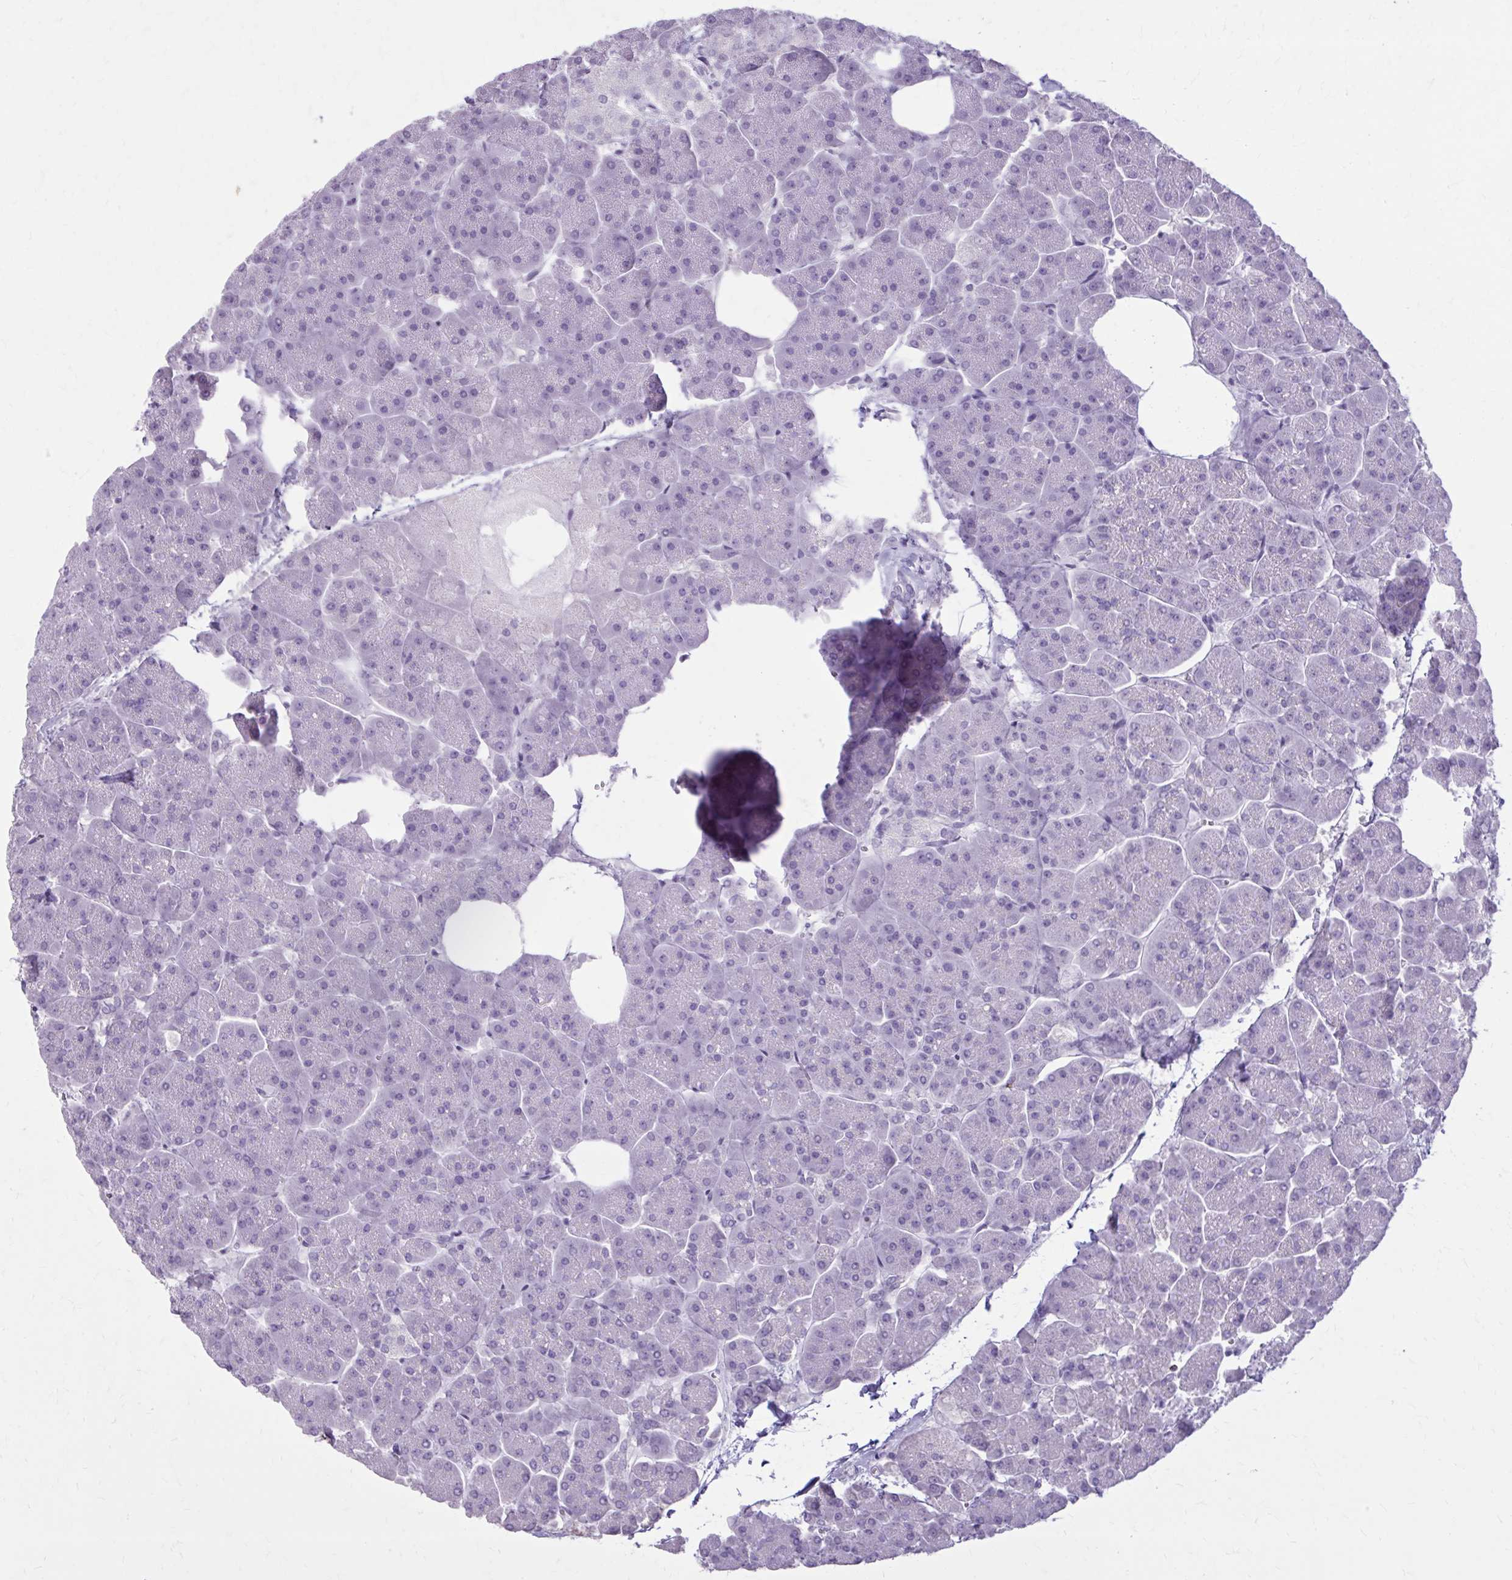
{"staining": {"intensity": "negative", "quantity": "none", "location": "none"}, "tissue": "pancreas", "cell_type": "Exocrine glandular cells", "image_type": "normal", "snomed": [{"axis": "morphology", "description": "Normal tissue, NOS"}, {"axis": "topography", "description": "Pancreas"}, {"axis": "topography", "description": "Peripheral nerve tissue"}], "caption": "Immunohistochemistry image of normal pancreas stained for a protein (brown), which reveals no expression in exocrine glandular cells. (Stains: DAB IHC with hematoxylin counter stain, Microscopy: brightfield microscopy at high magnification).", "gene": "OR4B1", "patient": {"sex": "male", "age": 54}}